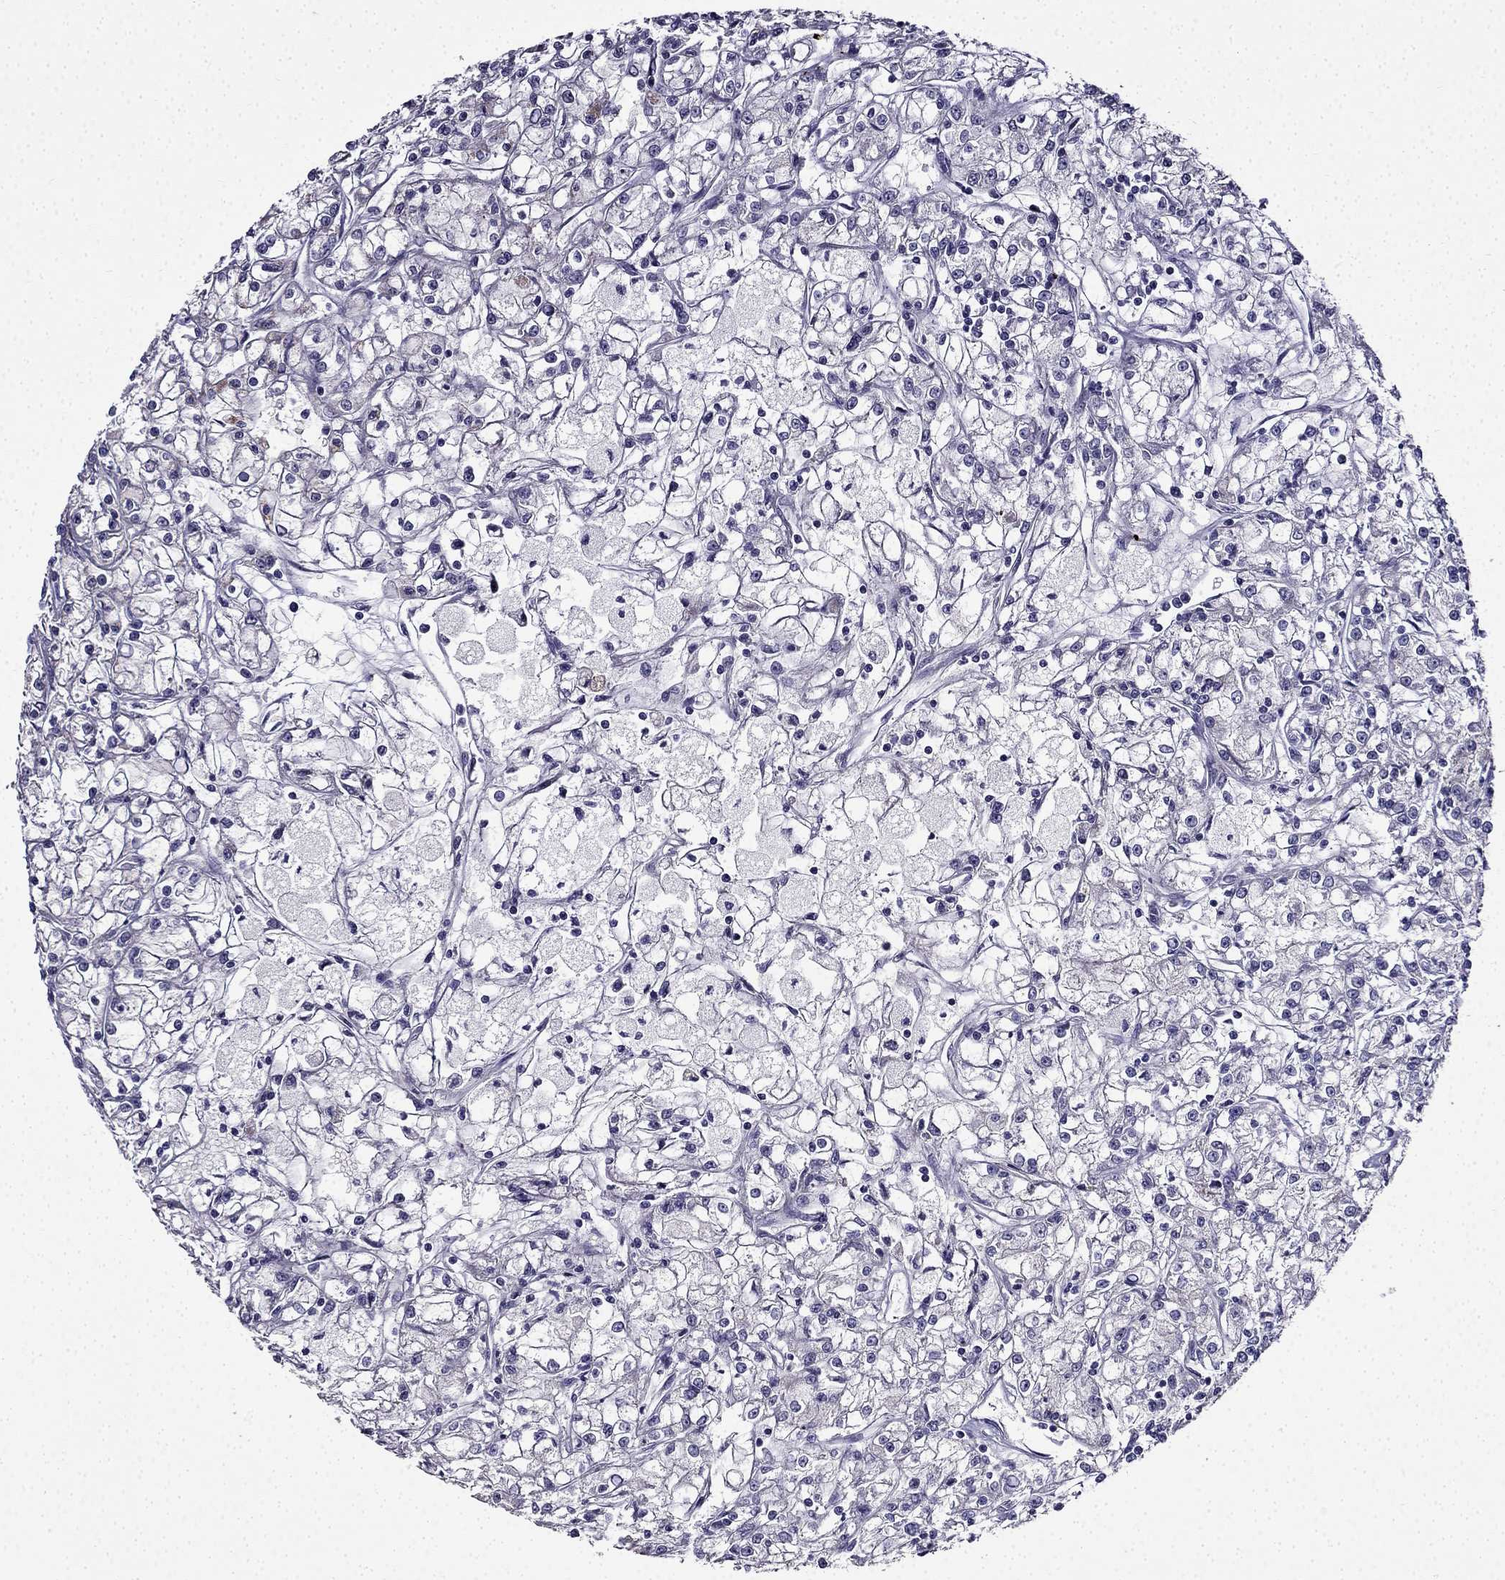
{"staining": {"intensity": "negative", "quantity": "none", "location": "none"}, "tissue": "renal cancer", "cell_type": "Tumor cells", "image_type": "cancer", "snomed": [{"axis": "morphology", "description": "Adenocarcinoma, NOS"}, {"axis": "topography", "description": "Kidney"}], "caption": "There is no significant expression in tumor cells of renal adenocarcinoma. (DAB IHC, high magnification).", "gene": "TMEM266", "patient": {"sex": "female", "age": 59}}